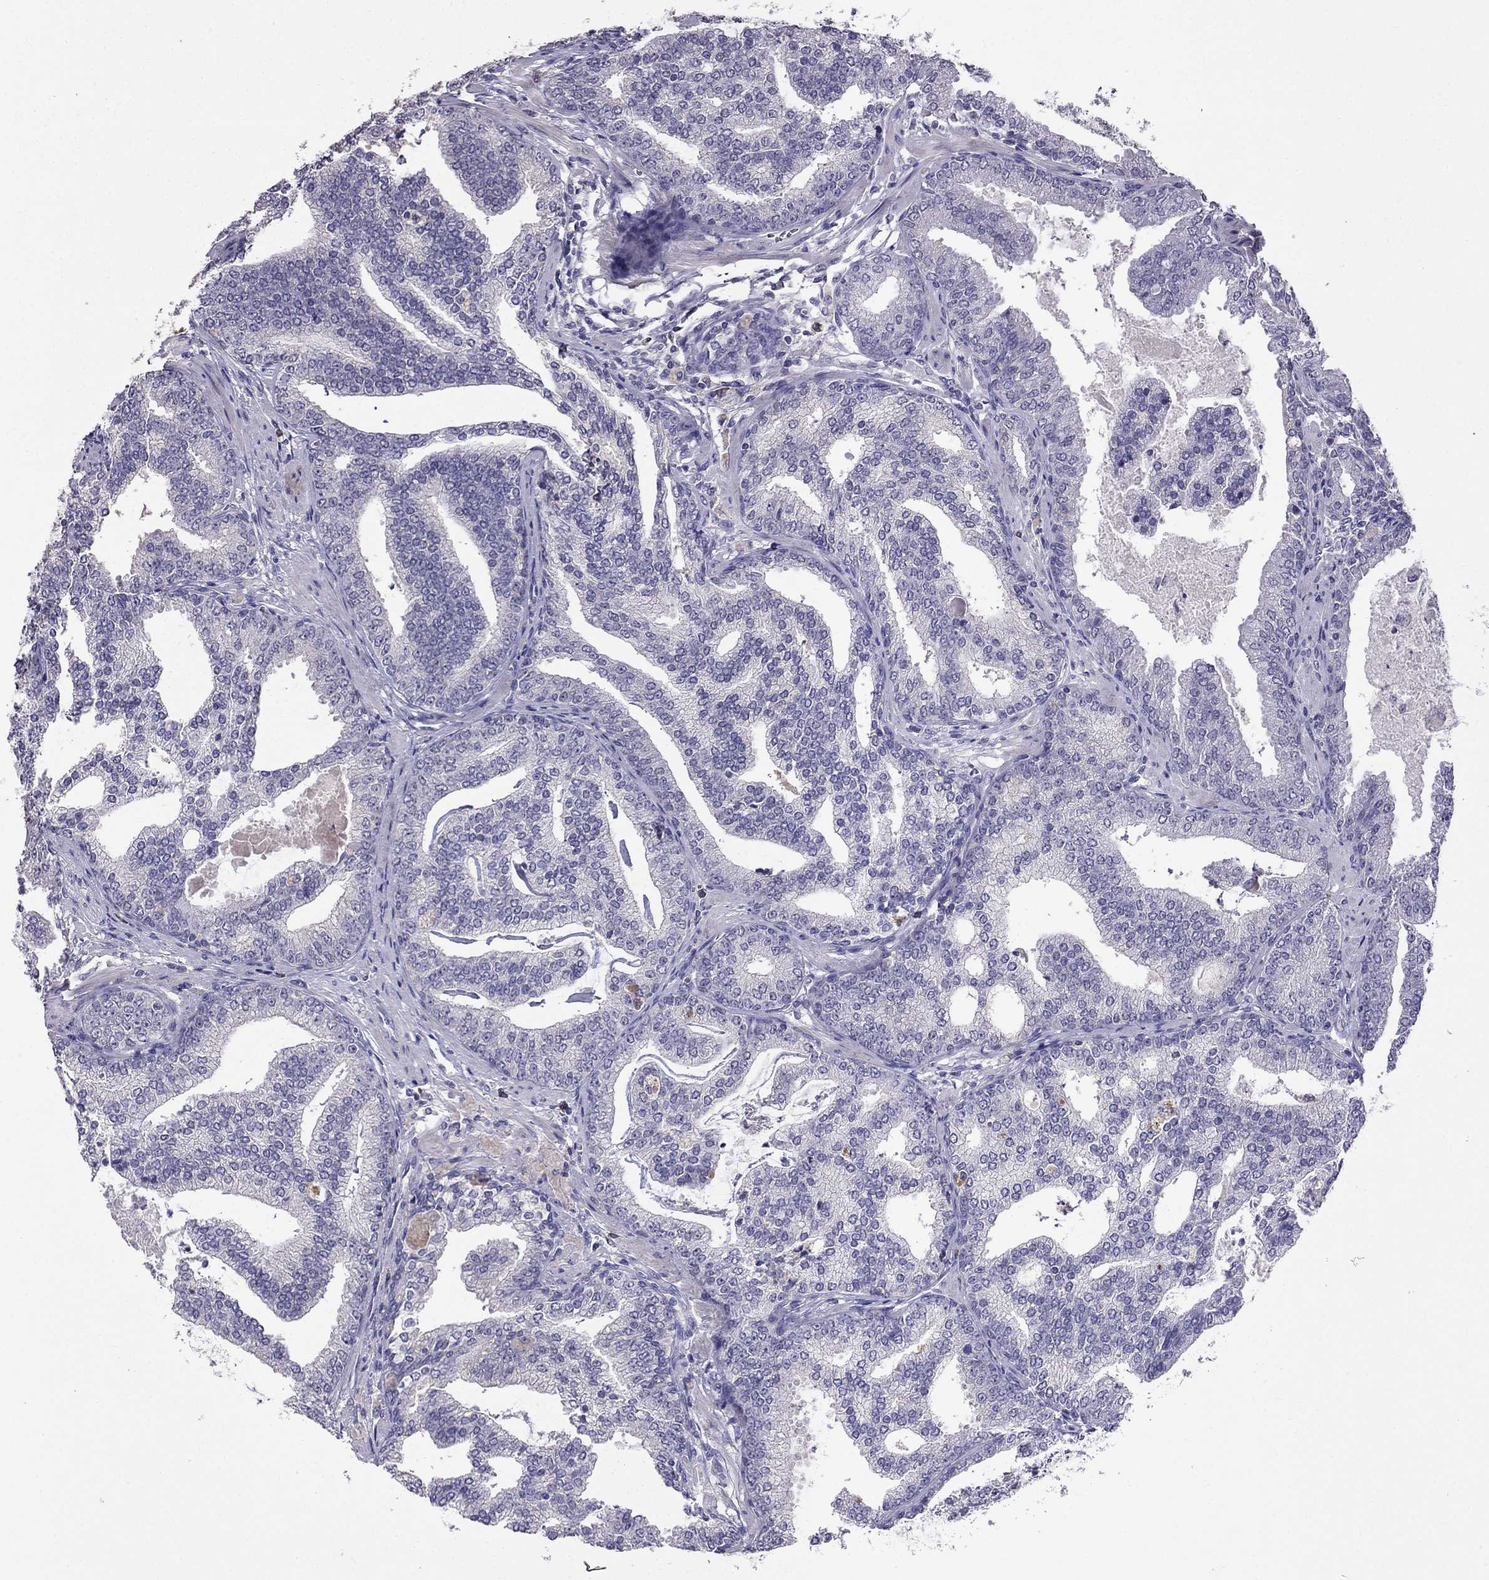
{"staining": {"intensity": "negative", "quantity": "none", "location": "none"}, "tissue": "prostate cancer", "cell_type": "Tumor cells", "image_type": "cancer", "snomed": [{"axis": "morphology", "description": "Adenocarcinoma, NOS"}, {"axis": "topography", "description": "Prostate"}], "caption": "This is an immunohistochemistry image of human prostate cancer. There is no staining in tumor cells.", "gene": "AQP9", "patient": {"sex": "male", "age": 64}}